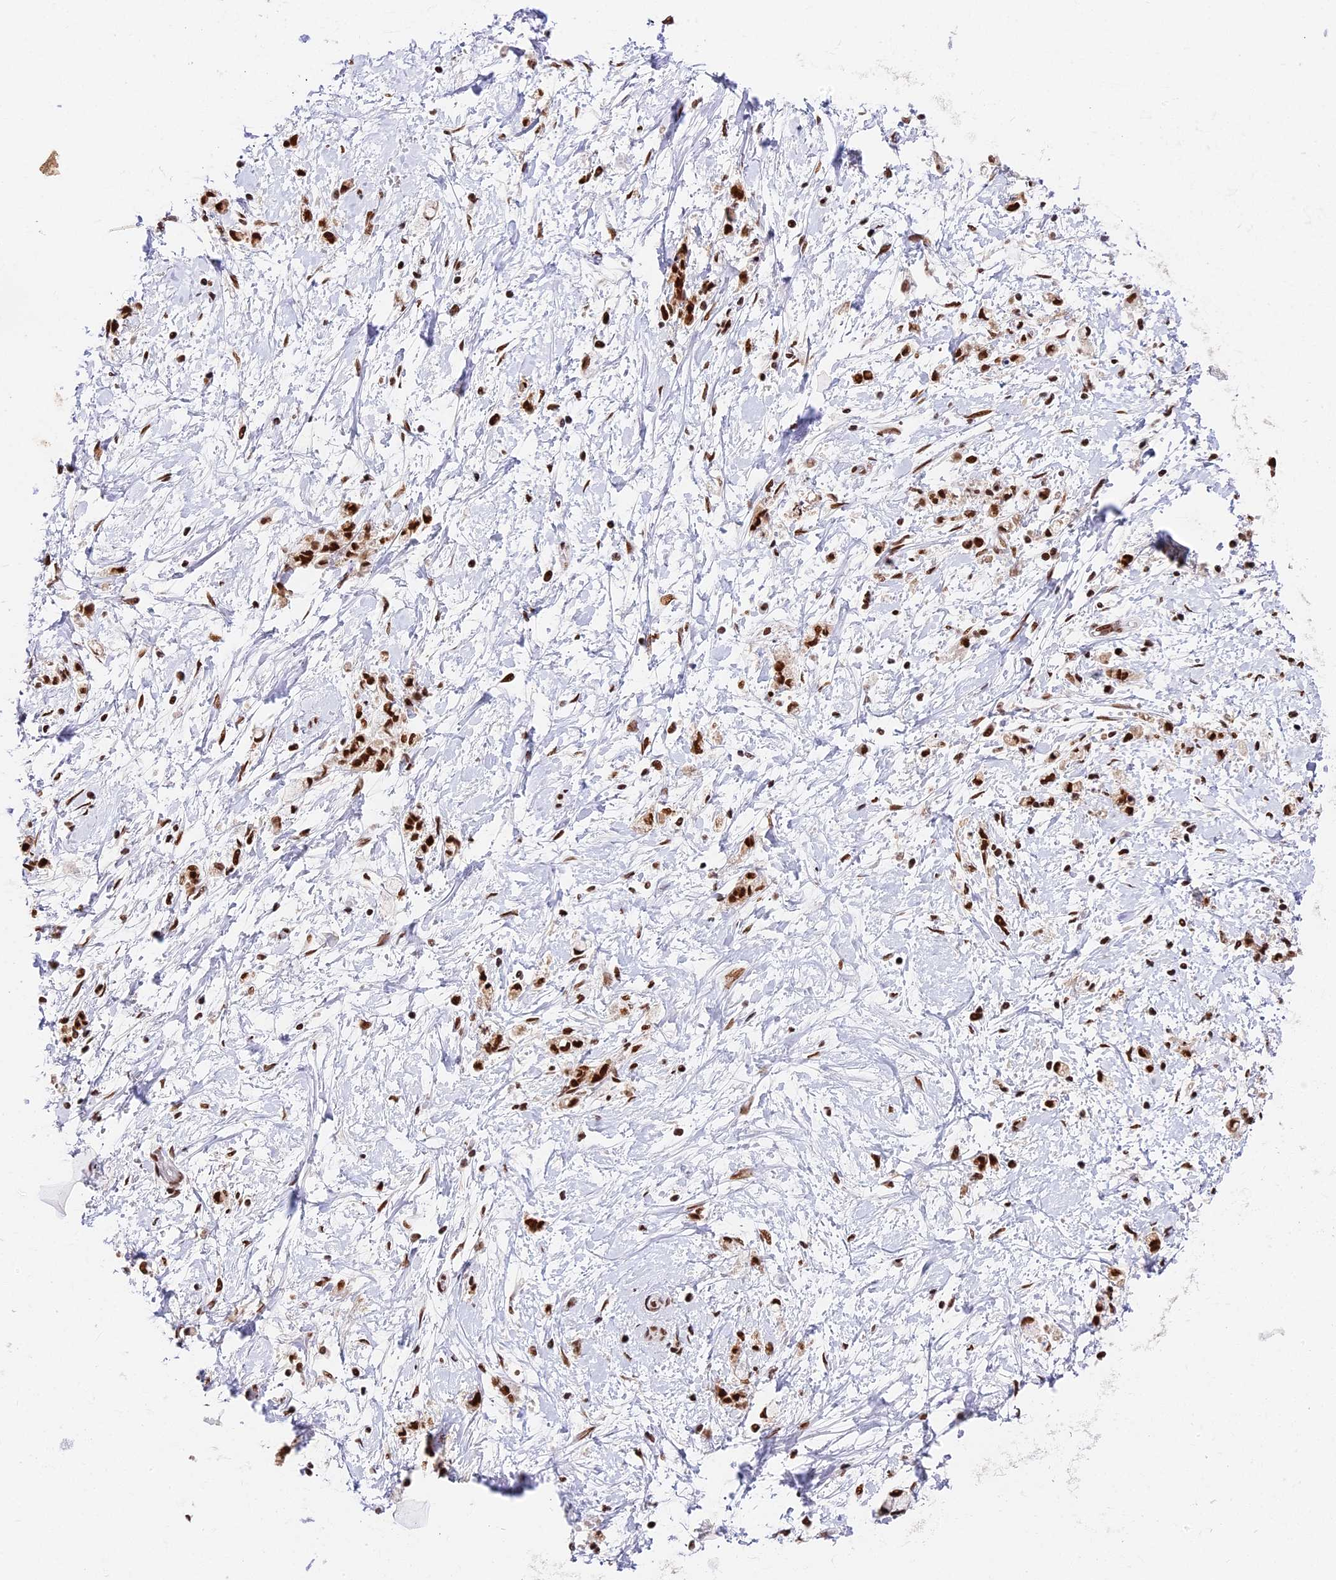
{"staining": {"intensity": "strong", "quantity": ">75%", "location": "nuclear"}, "tissue": "stomach cancer", "cell_type": "Tumor cells", "image_type": "cancer", "snomed": [{"axis": "morphology", "description": "Adenocarcinoma, NOS"}, {"axis": "topography", "description": "Stomach"}], "caption": "Immunohistochemical staining of stomach cancer displays high levels of strong nuclear protein positivity in approximately >75% of tumor cells. (DAB IHC, brown staining for protein, blue staining for nuclei).", "gene": "SBNO1", "patient": {"sex": "female", "age": 60}}